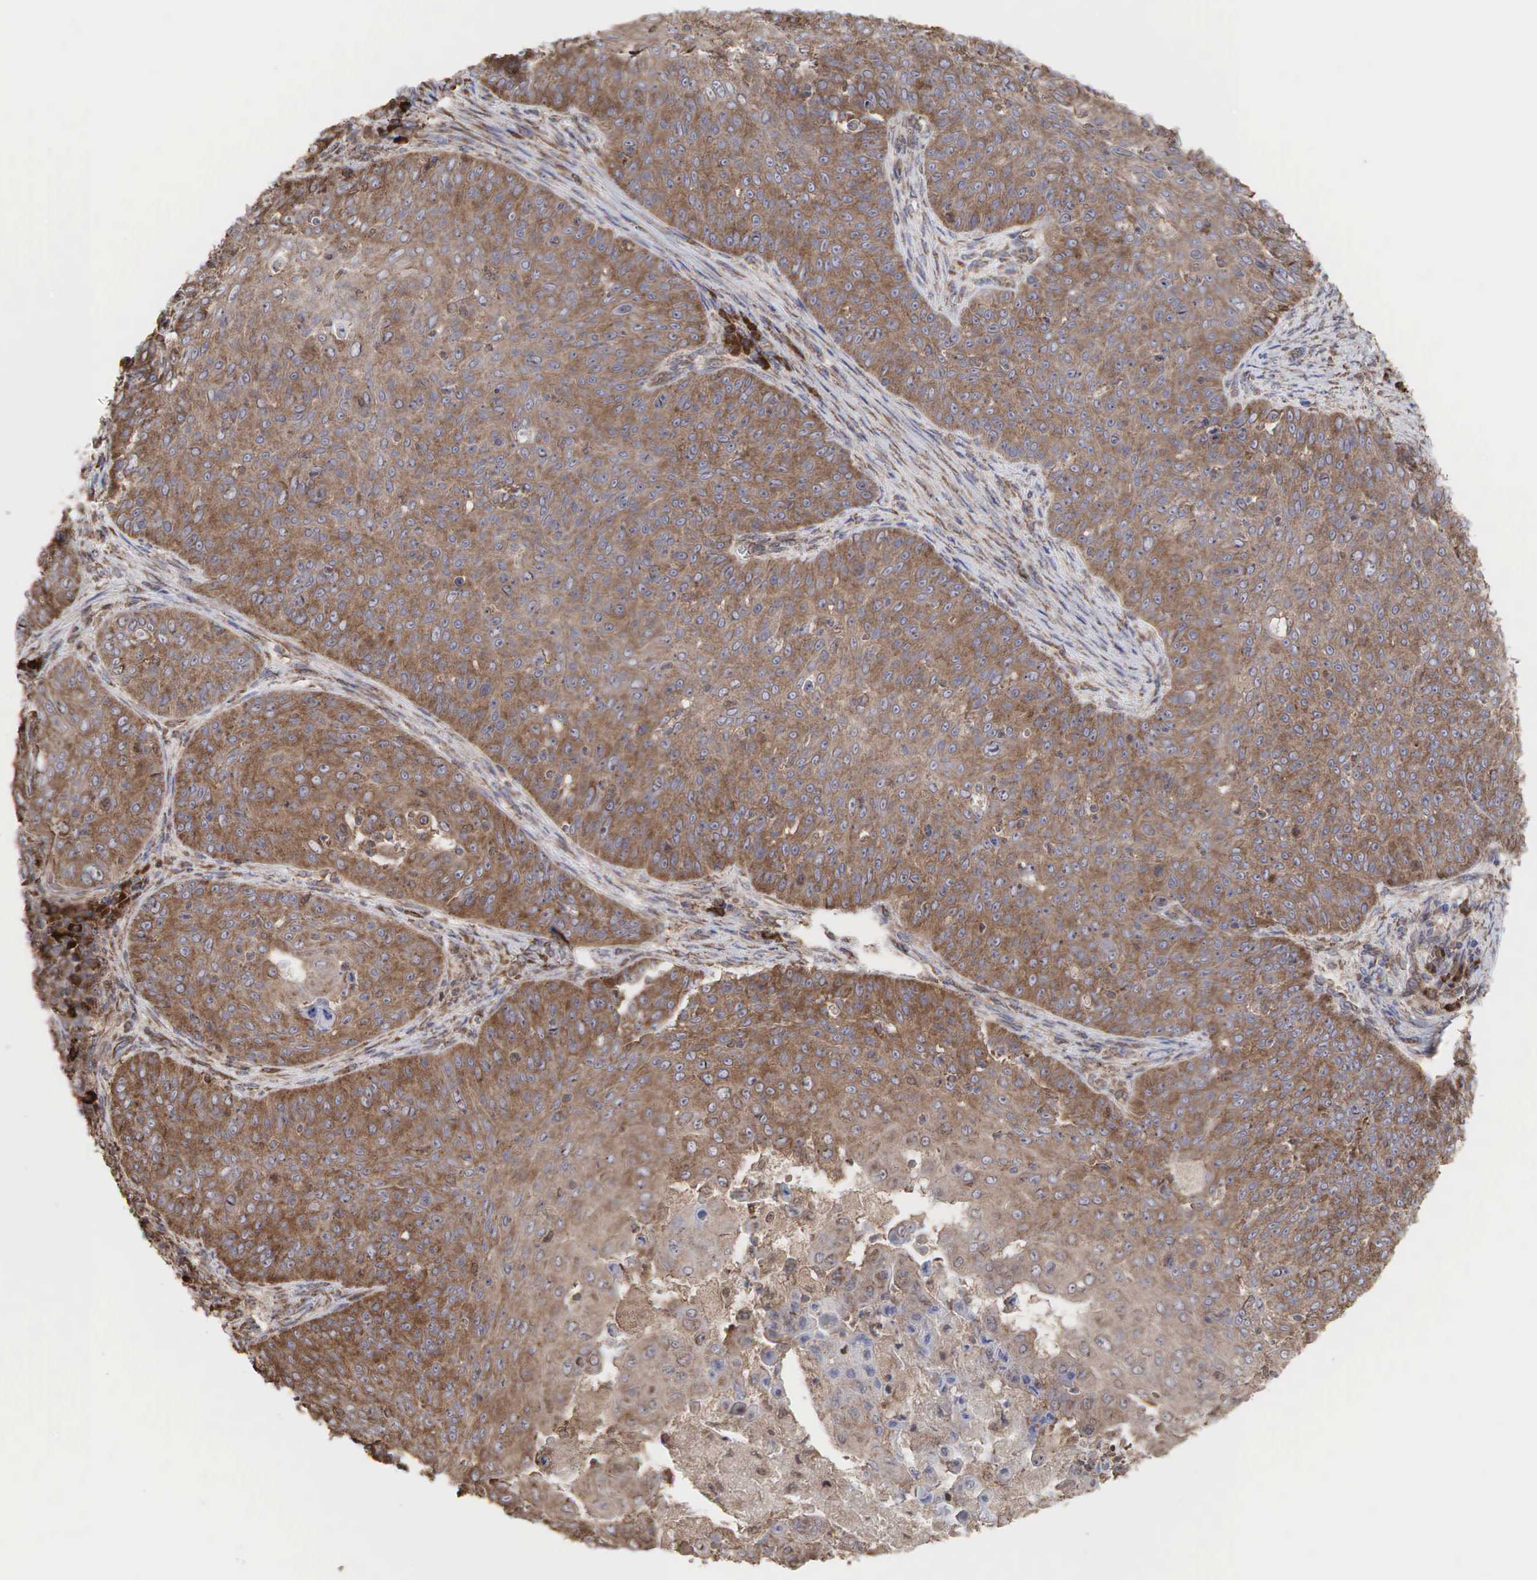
{"staining": {"intensity": "weak", "quantity": ">75%", "location": "cytoplasmic/membranous"}, "tissue": "skin cancer", "cell_type": "Tumor cells", "image_type": "cancer", "snomed": [{"axis": "morphology", "description": "Squamous cell carcinoma, NOS"}, {"axis": "topography", "description": "Skin"}], "caption": "Immunohistochemistry of human skin cancer exhibits low levels of weak cytoplasmic/membranous positivity in approximately >75% of tumor cells.", "gene": "PABPC5", "patient": {"sex": "male", "age": 82}}